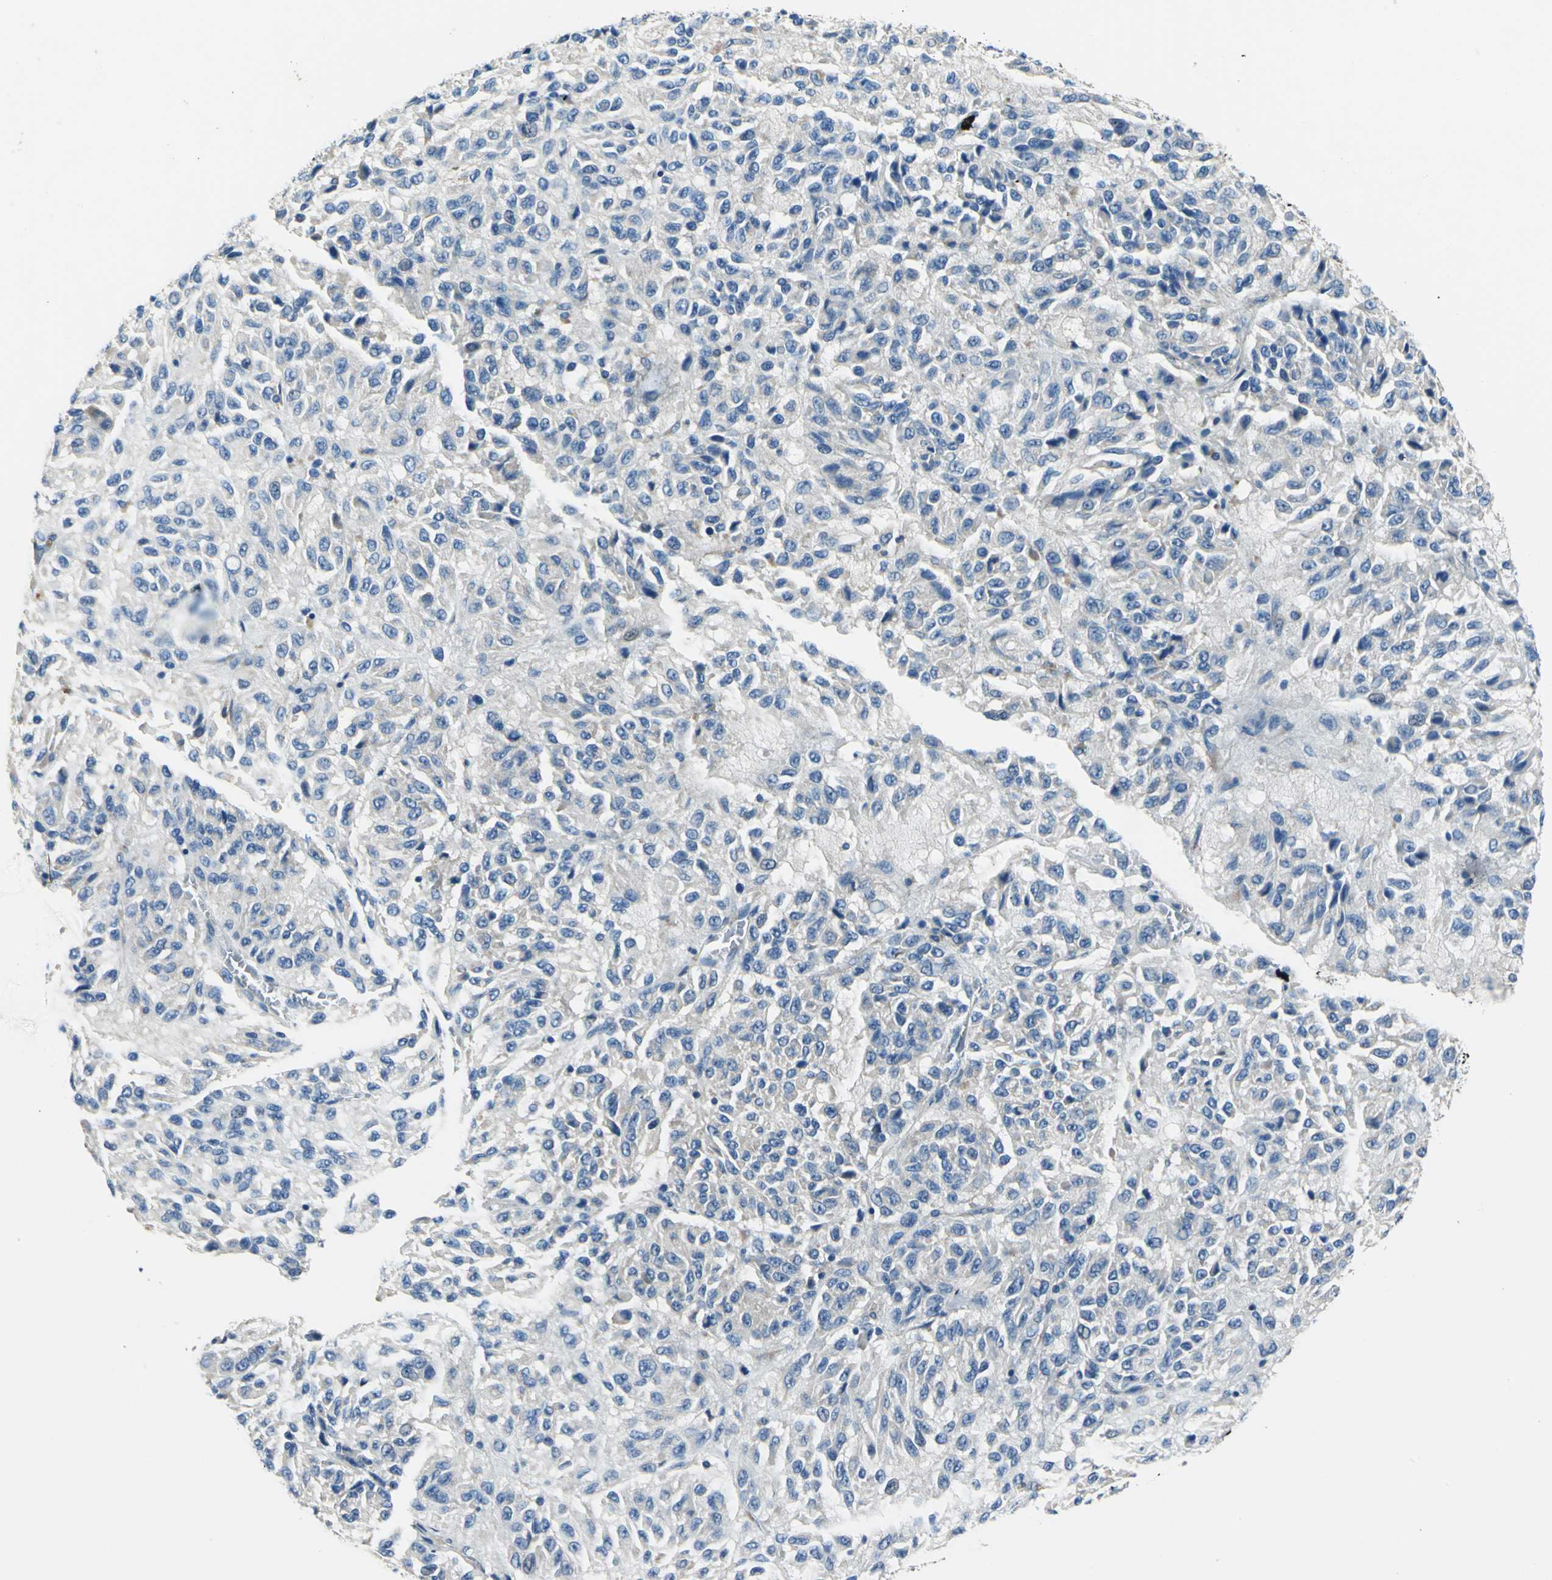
{"staining": {"intensity": "negative", "quantity": "none", "location": "none"}, "tissue": "melanoma", "cell_type": "Tumor cells", "image_type": "cancer", "snomed": [{"axis": "morphology", "description": "Malignant melanoma, Metastatic site"}, {"axis": "topography", "description": "Lung"}], "caption": "The micrograph shows no significant staining in tumor cells of melanoma.", "gene": "TRIM25", "patient": {"sex": "male", "age": 64}}